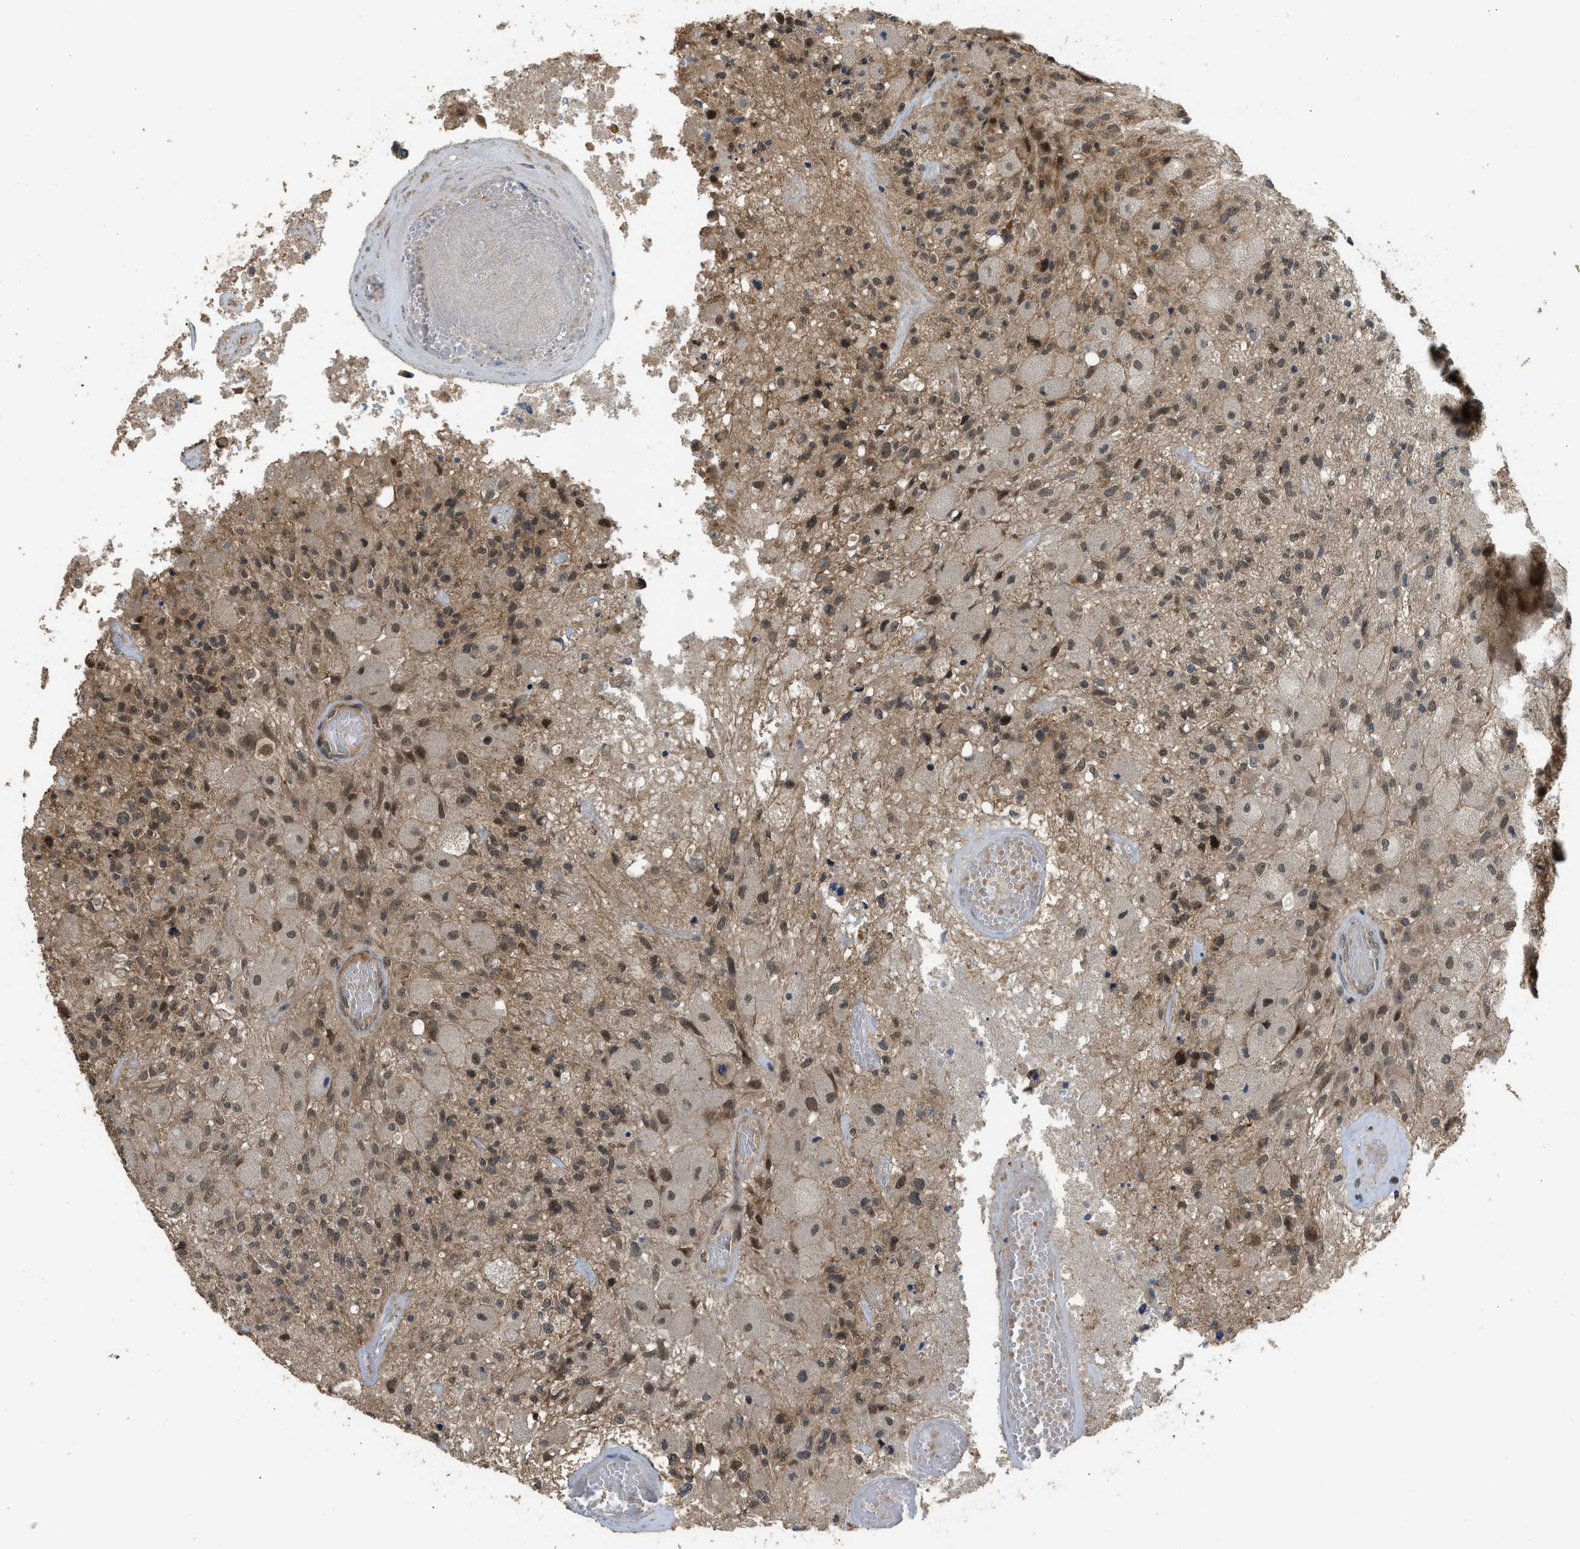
{"staining": {"intensity": "moderate", "quantity": "25%-75%", "location": "nuclear"}, "tissue": "glioma", "cell_type": "Tumor cells", "image_type": "cancer", "snomed": [{"axis": "morphology", "description": "Normal tissue, NOS"}, {"axis": "morphology", "description": "Glioma, malignant, High grade"}, {"axis": "topography", "description": "Cerebral cortex"}], "caption": "Malignant glioma (high-grade) was stained to show a protein in brown. There is medium levels of moderate nuclear positivity in about 25%-75% of tumor cells. Nuclei are stained in blue.", "gene": "GET1", "patient": {"sex": "male", "age": 77}}